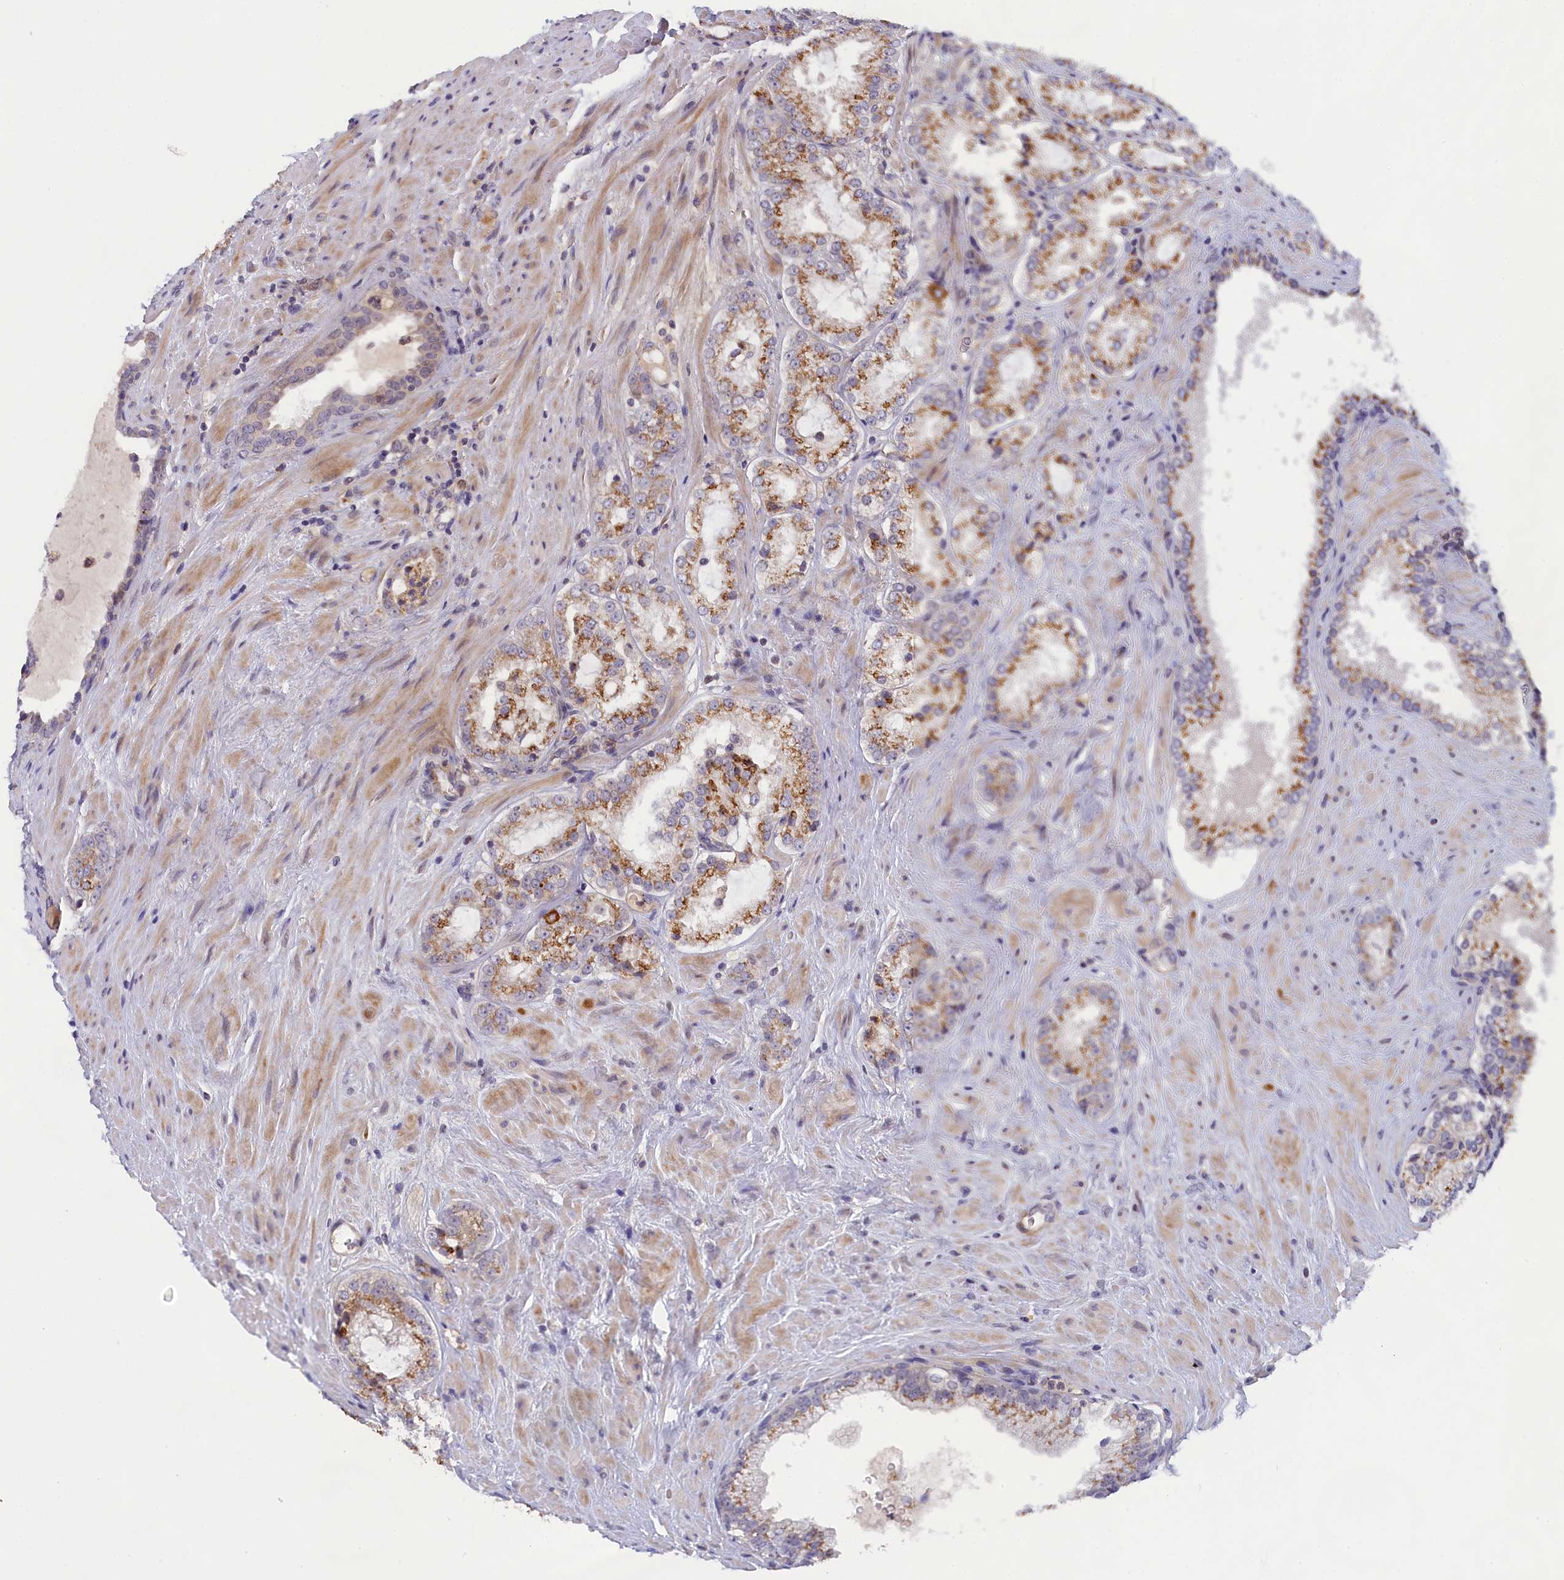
{"staining": {"intensity": "moderate", "quantity": ">75%", "location": "cytoplasmic/membranous"}, "tissue": "prostate cancer", "cell_type": "Tumor cells", "image_type": "cancer", "snomed": [{"axis": "morphology", "description": "Adenocarcinoma, High grade"}, {"axis": "topography", "description": "Prostate"}], "caption": "The photomicrograph exhibits a brown stain indicating the presence of a protein in the cytoplasmic/membranous of tumor cells in prostate high-grade adenocarcinoma. The staining is performed using DAB (3,3'-diaminobenzidine) brown chromogen to label protein expression. The nuclei are counter-stained blue using hematoxylin.", "gene": "IGFALS", "patient": {"sex": "male", "age": 73}}